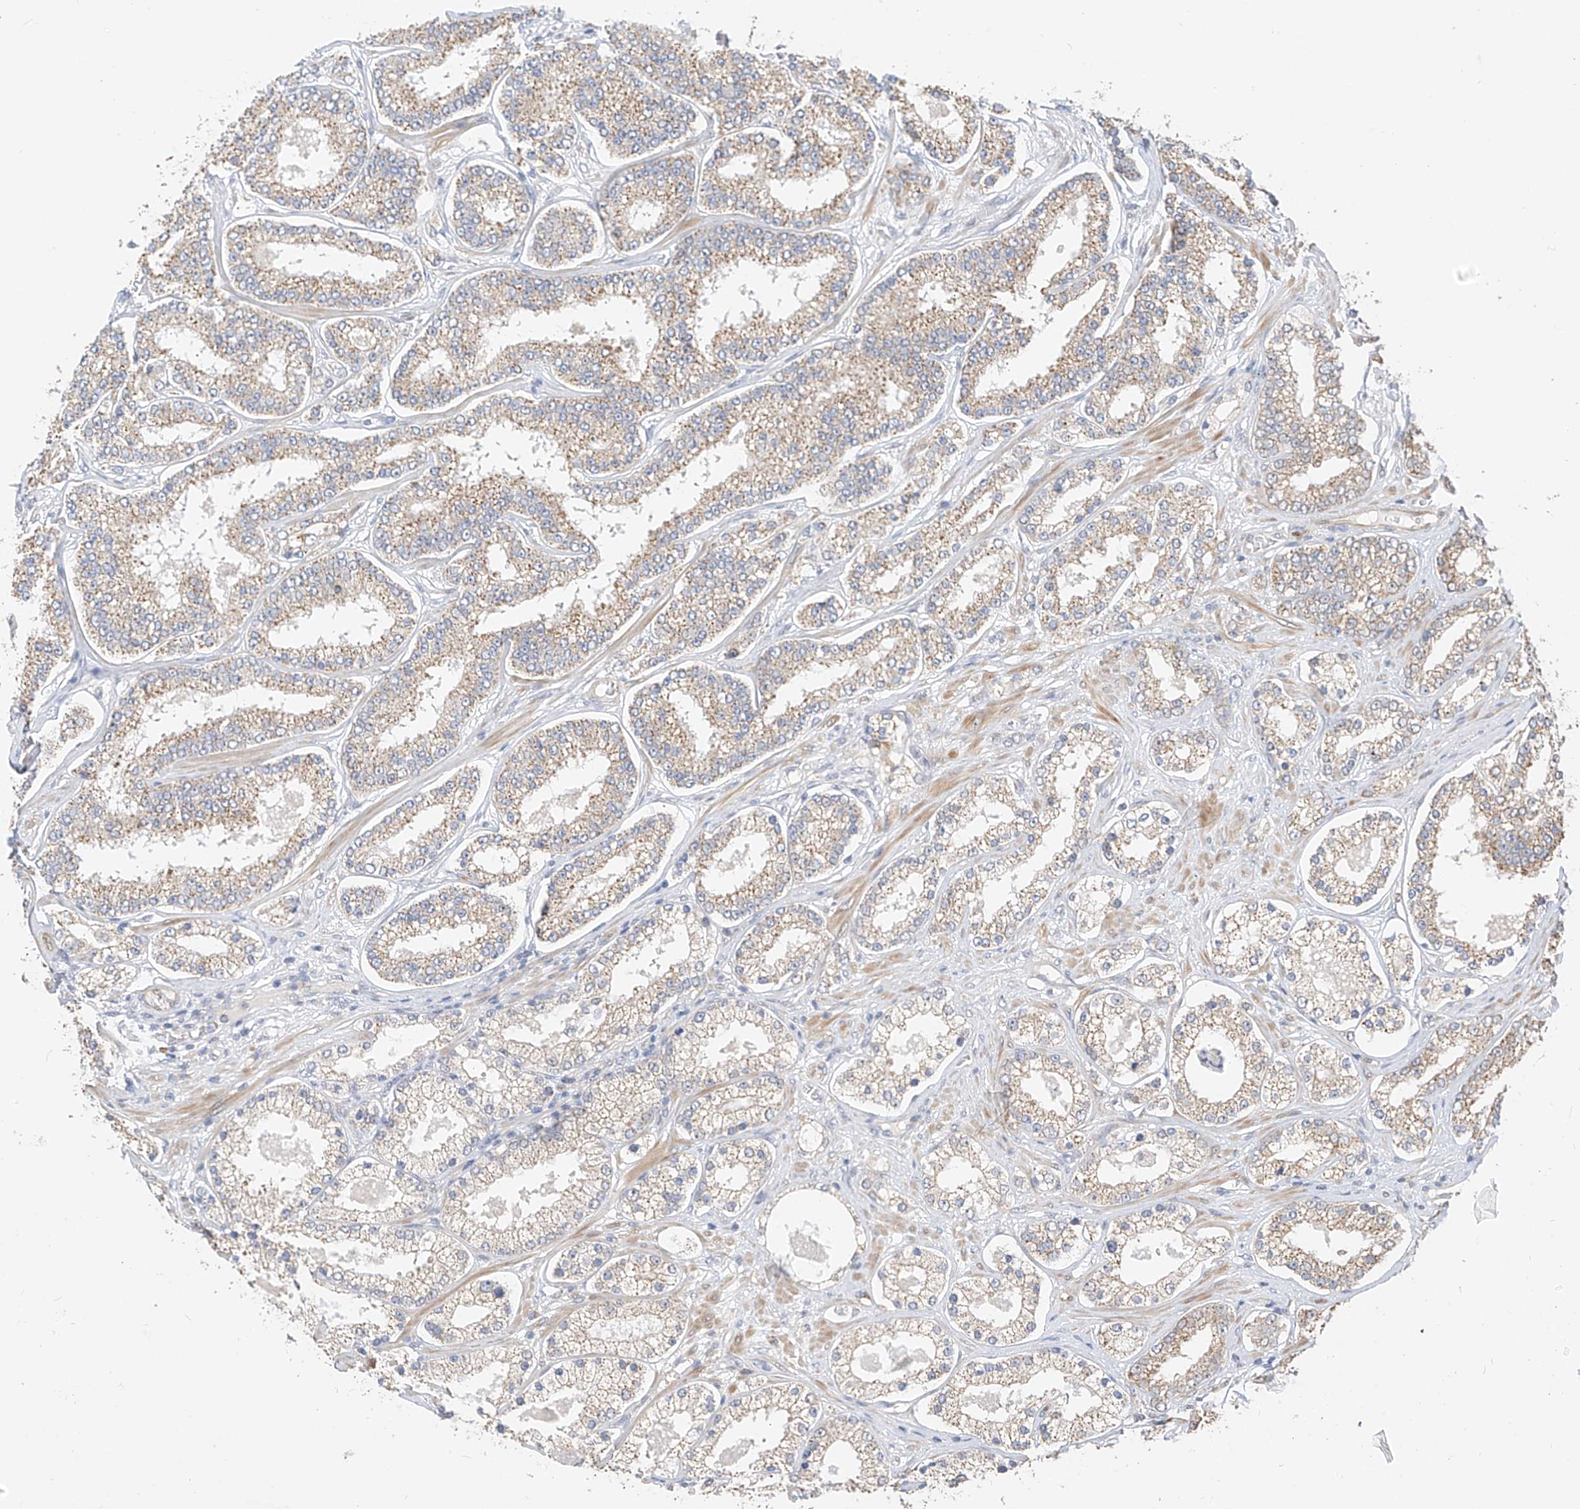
{"staining": {"intensity": "weak", "quantity": ">75%", "location": "cytoplasmic/membranous"}, "tissue": "prostate cancer", "cell_type": "Tumor cells", "image_type": "cancer", "snomed": [{"axis": "morphology", "description": "Normal tissue, NOS"}, {"axis": "morphology", "description": "Adenocarcinoma, High grade"}, {"axis": "topography", "description": "Prostate"}], "caption": "Prostate cancer (adenocarcinoma (high-grade)) stained for a protein (brown) reveals weak cytoplasmic/membranous positive positivity in approximately >75% of tumor cells.", "gene": "PPA2", "patient": {"sex": "male", "age": 83}}